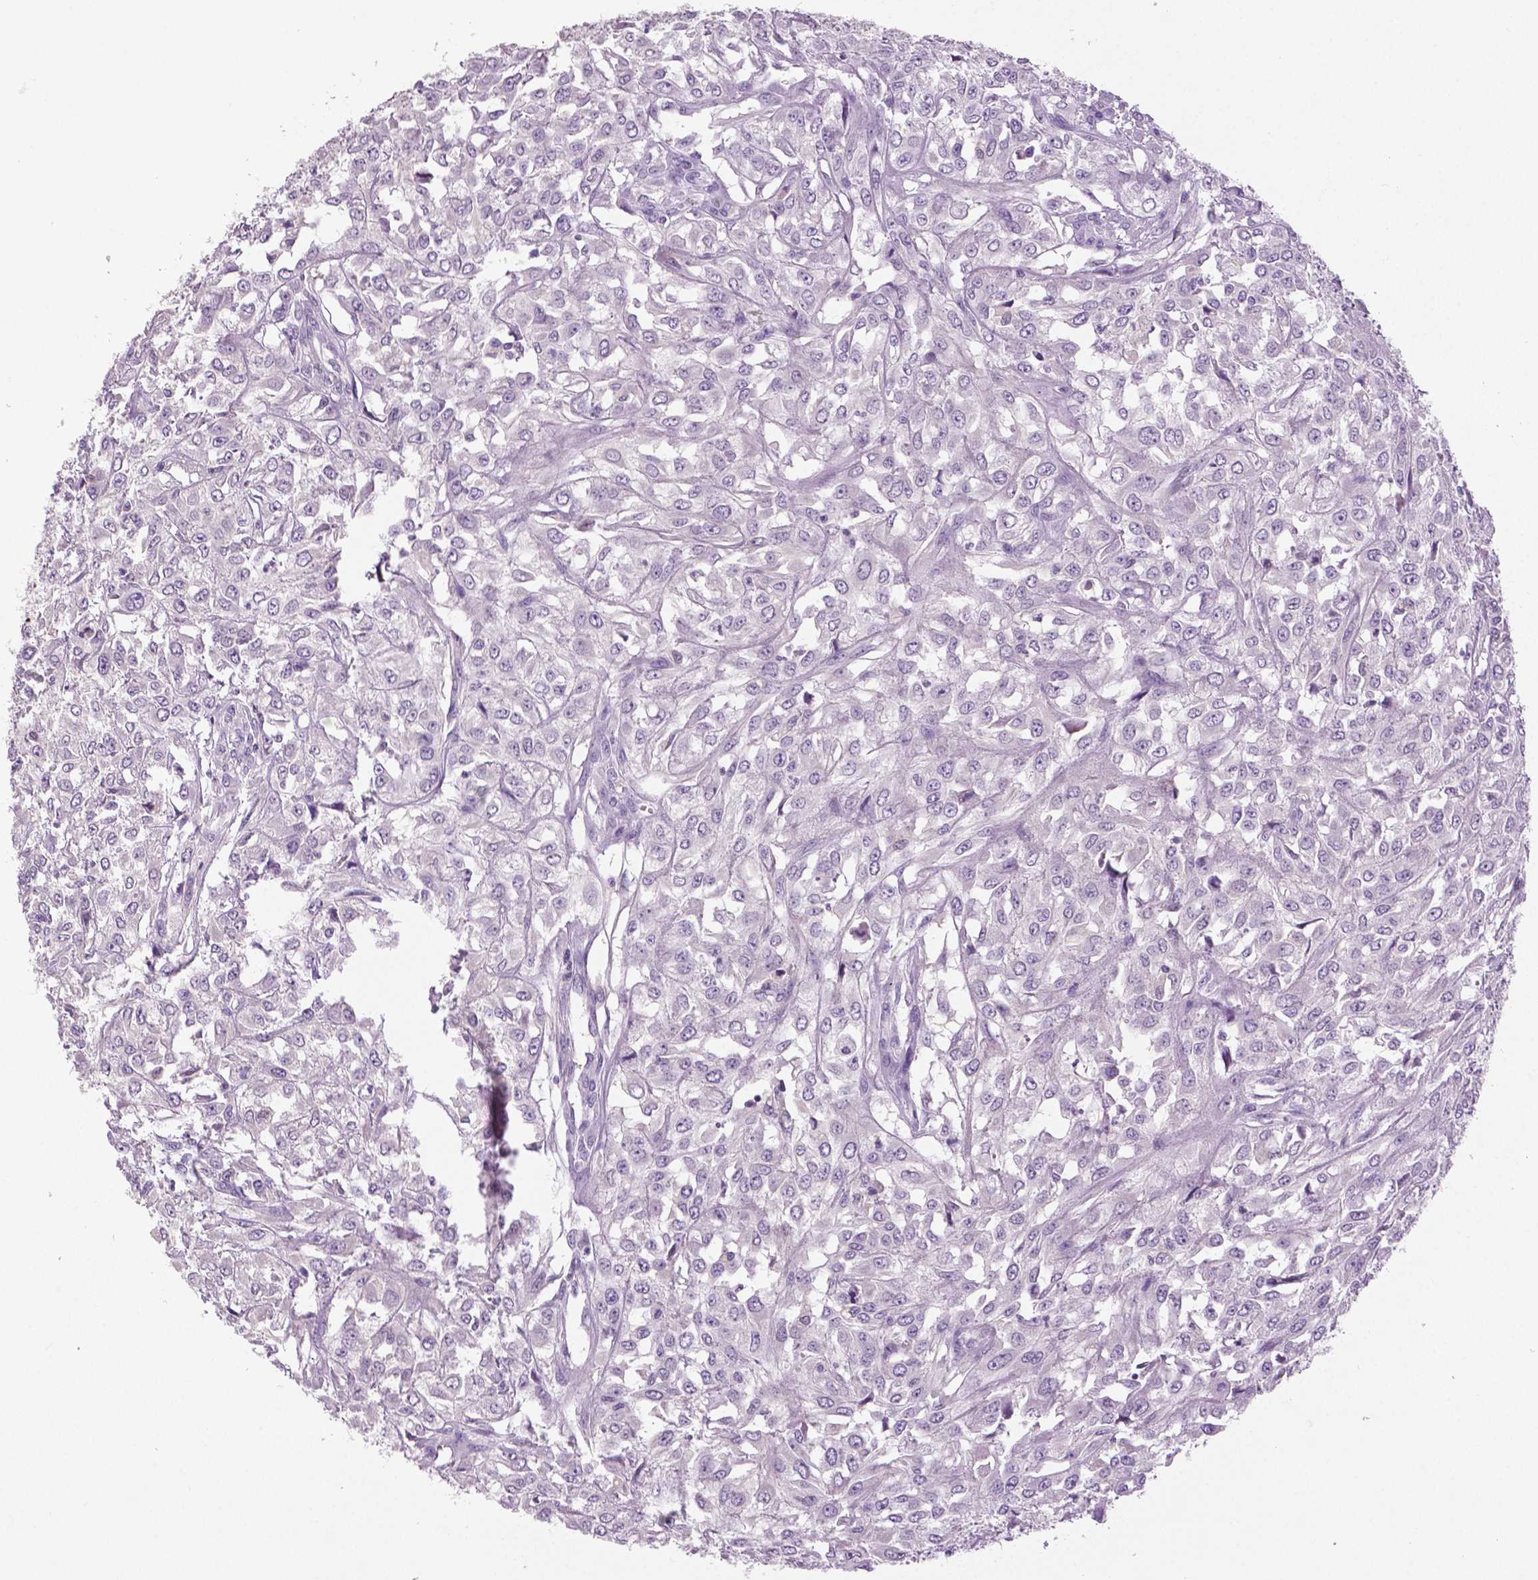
{"staining": {"intensity": "negative", "quantity": "none", "location": "none"}, "tissue": "urothelial cancer", "cell_type": "Tumor cells", "image_type": "cancer", "snomed": [{"axis": "morphology", "description": "Urothelial carcinoma, High grade"}, {"axis": "topography", "description": "Urinary bladder"}], "caption": "IHC image of neoplastic tissue: urothelial cancer stained with DAB (3,3'-diaminobenzidine) reveals no significant protein expression in tumor cells. Brightfield microscopy of immunohistochemistry stained with DAB (brown) and hematoxylin (blue), captured at high magnification.", "gene": "DNAH12", "patient": {"sex": "male", "age": 67}}